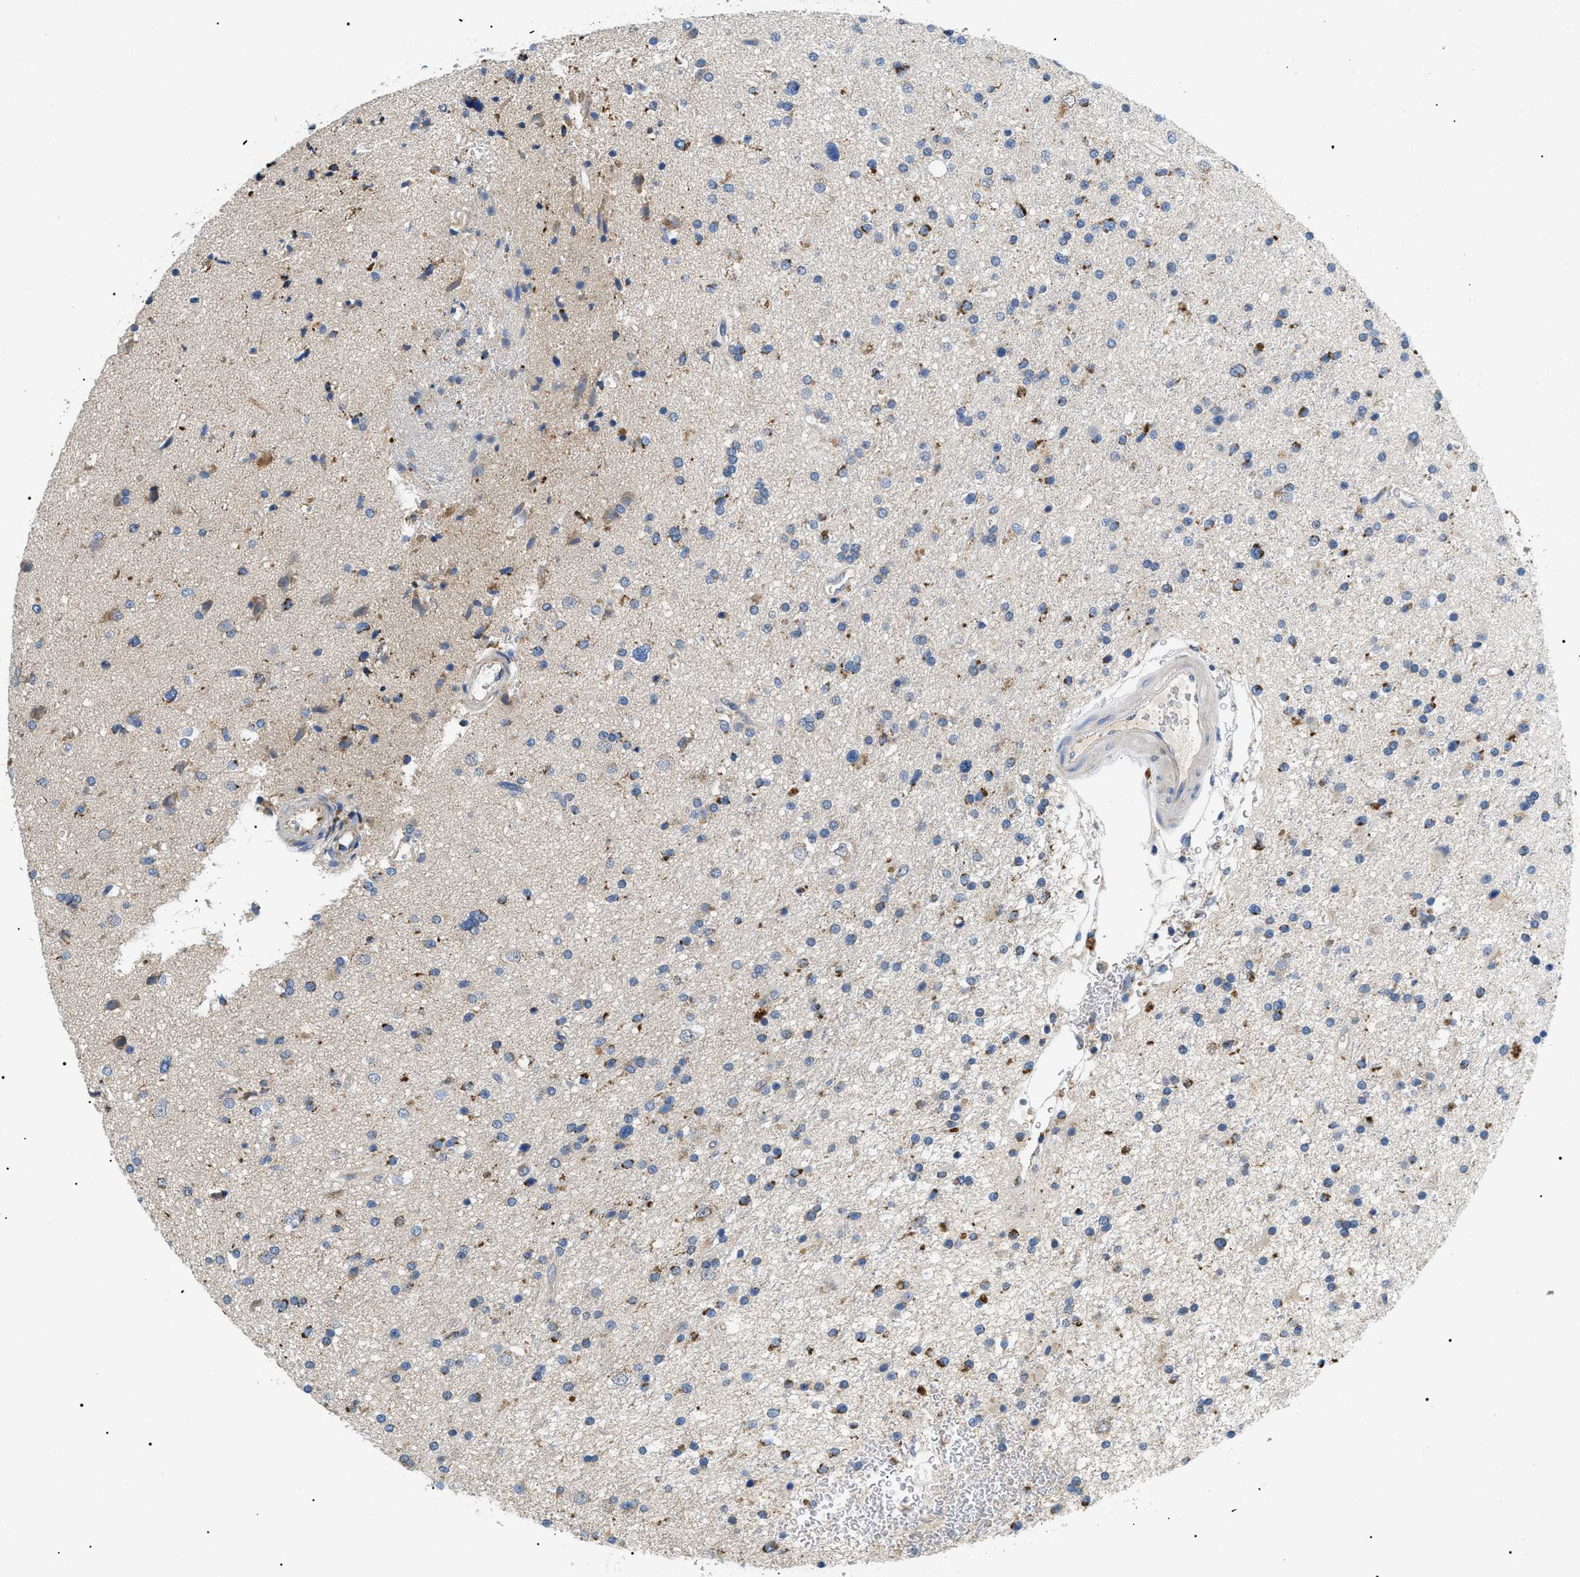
{"staining": {"intensity": "moderate", "quantity": "<25%", "location": "cytoplasmic/membranous"}, "tissue": "glioma", "cell_type": "Tumor cells", "image_type": "cancer", "snomed": [{"axis": "morphology", "description": "Glioma, malignant, High grade"}, {"axis": "topography", "description": "Brain"}], "caption": "About <25% of tumor cells in human malignant high-grade glioma reveal moderate cytoplasmic/membranous protein positivity as visualized by brown immunohistochemical staining.", "gene": "TOMM6", "patient": {"sex": "male", "age": 33}}